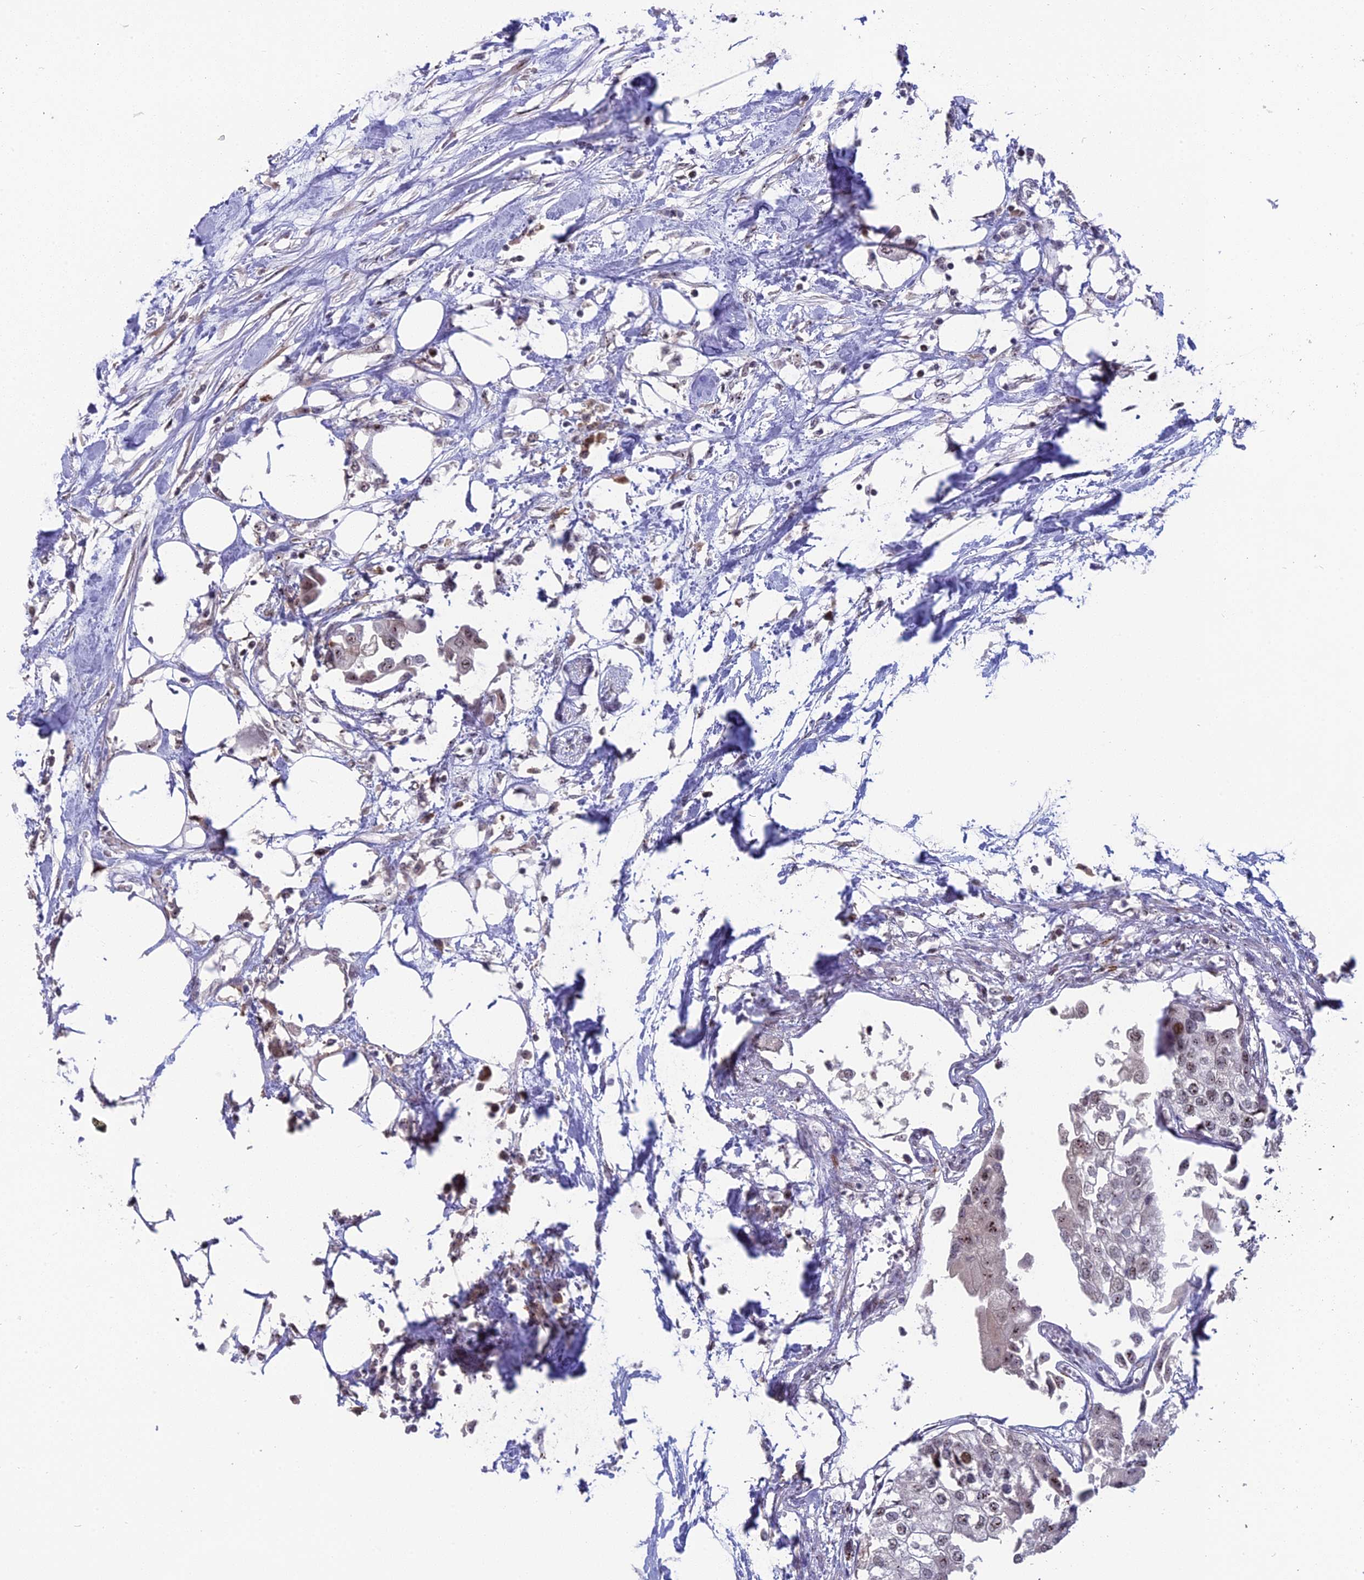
{"staining": {"intensity": "moderate", "quantity": "<25%", "location": "nuclear"}, "tissue": "urothelial cancer", "cell_type": "Tumor cells", "image_type": "cancer", "snomed": [{"axis": "morphology", "description": "Urothelial carcinoma, High grade"}, {"axis": "topography", "description": "Urinary bladder"}], "caption": "There is low levels of moderate nuclear staining in tumor cells of urothelial carcinoma (high-grade), as demonstrated by immunohistochemical staining (brown color).", "gene": "FAM131A", "patient": {"sex": "male", "age": 64}}